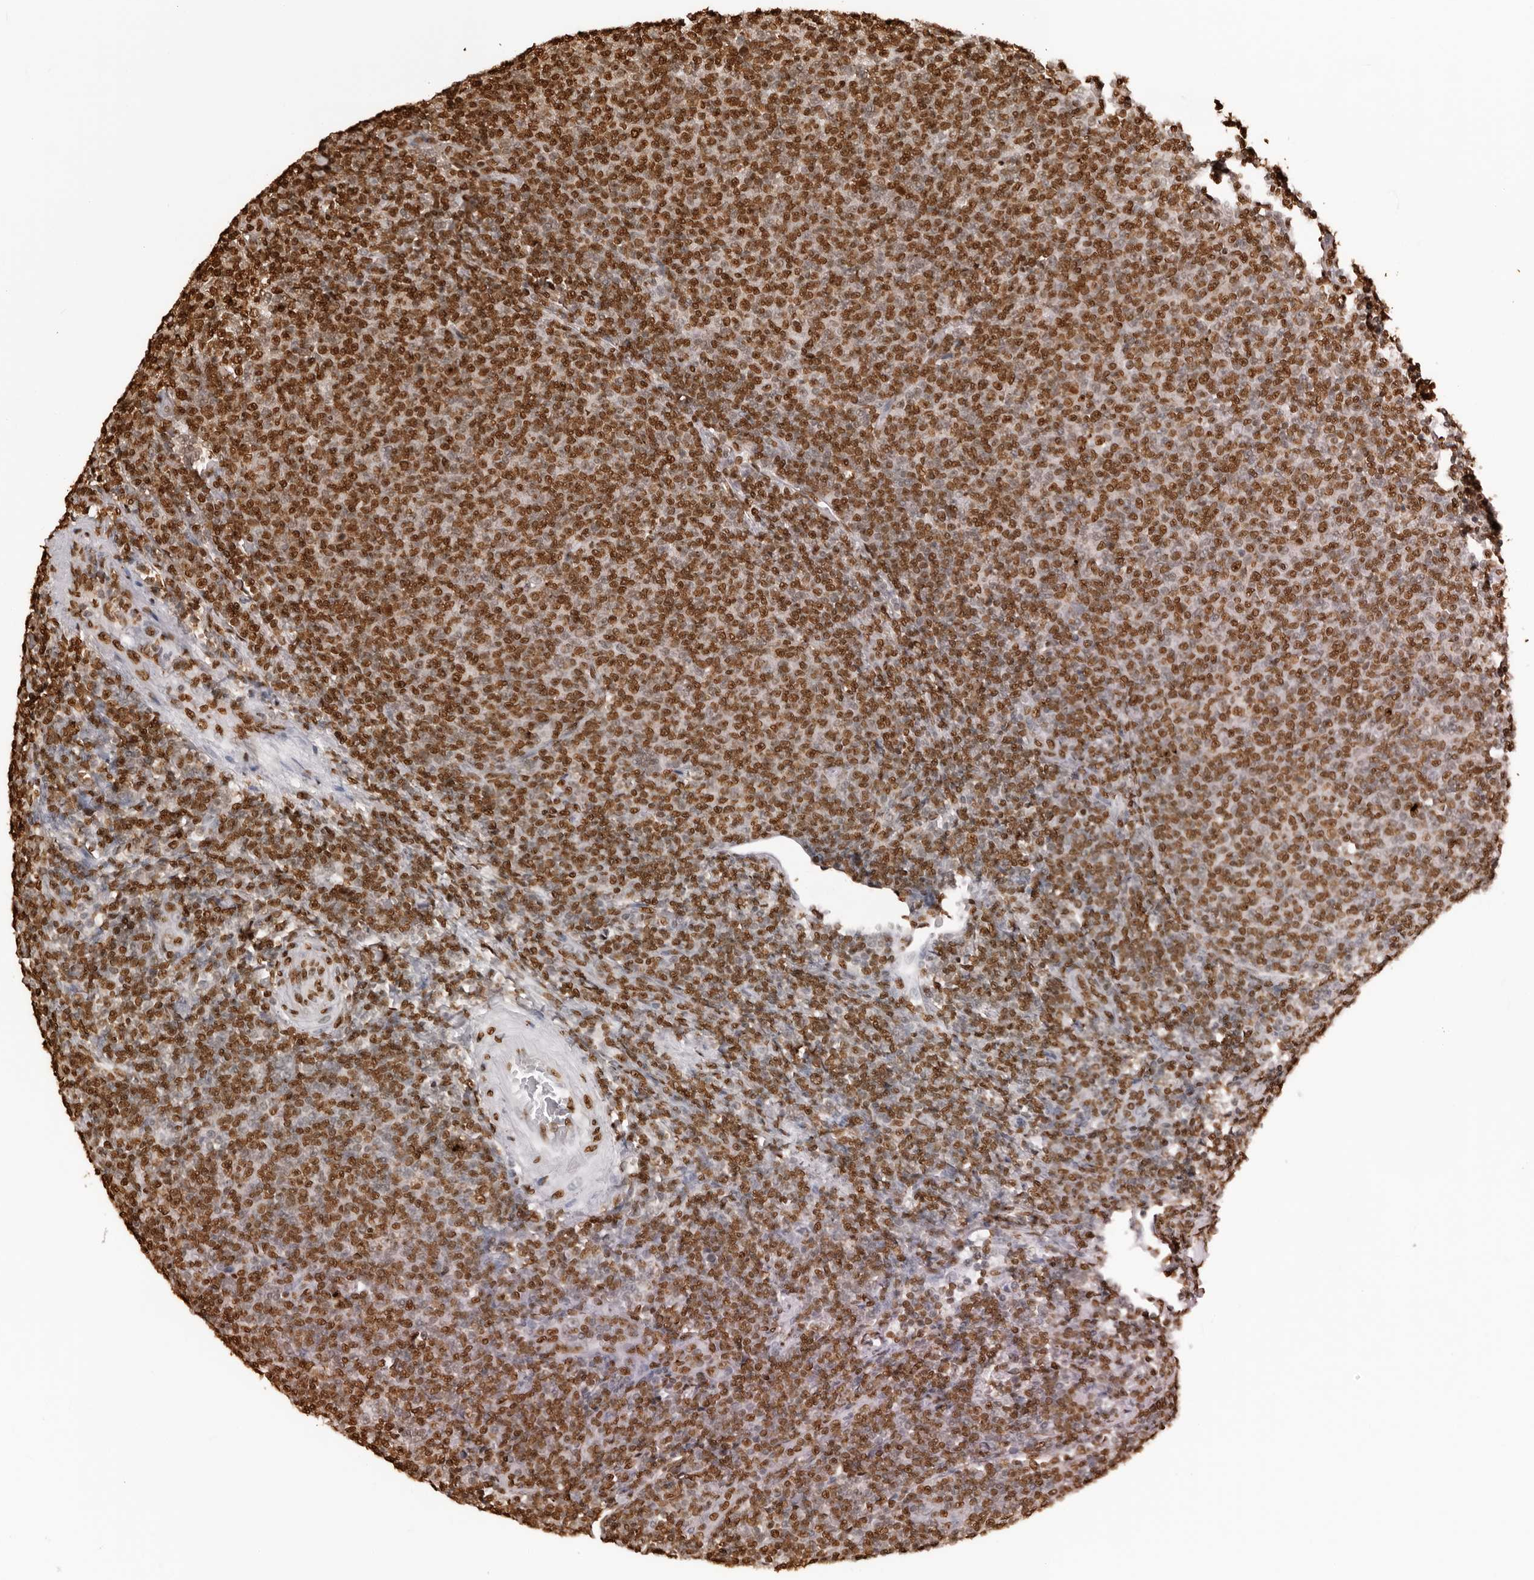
{"staining": {"intensity": "strong", "quantity": ">75%", "location": "nuclear"}, "tissue": "lymphoma", "cell_type": "Tumor cells", "image_type": "cancer", "snomed": [{"axis": "morphology", "description": "Malignant lymphoma, non-Hodgkin's type, Low grade"}, {"axis": "topography", "description": "Lymph node"}], "caption": "IHC photomicrograph of neoplastic tissue: lymphoma stained using immunohistochemistry (IHC) shows high levels of strong protein expression localized specifically in the nuclear of tumor cells, appearing as a nuclear brown color.", "gene": "ZFP91", "patient": {"sex": "male", "age": 66}}